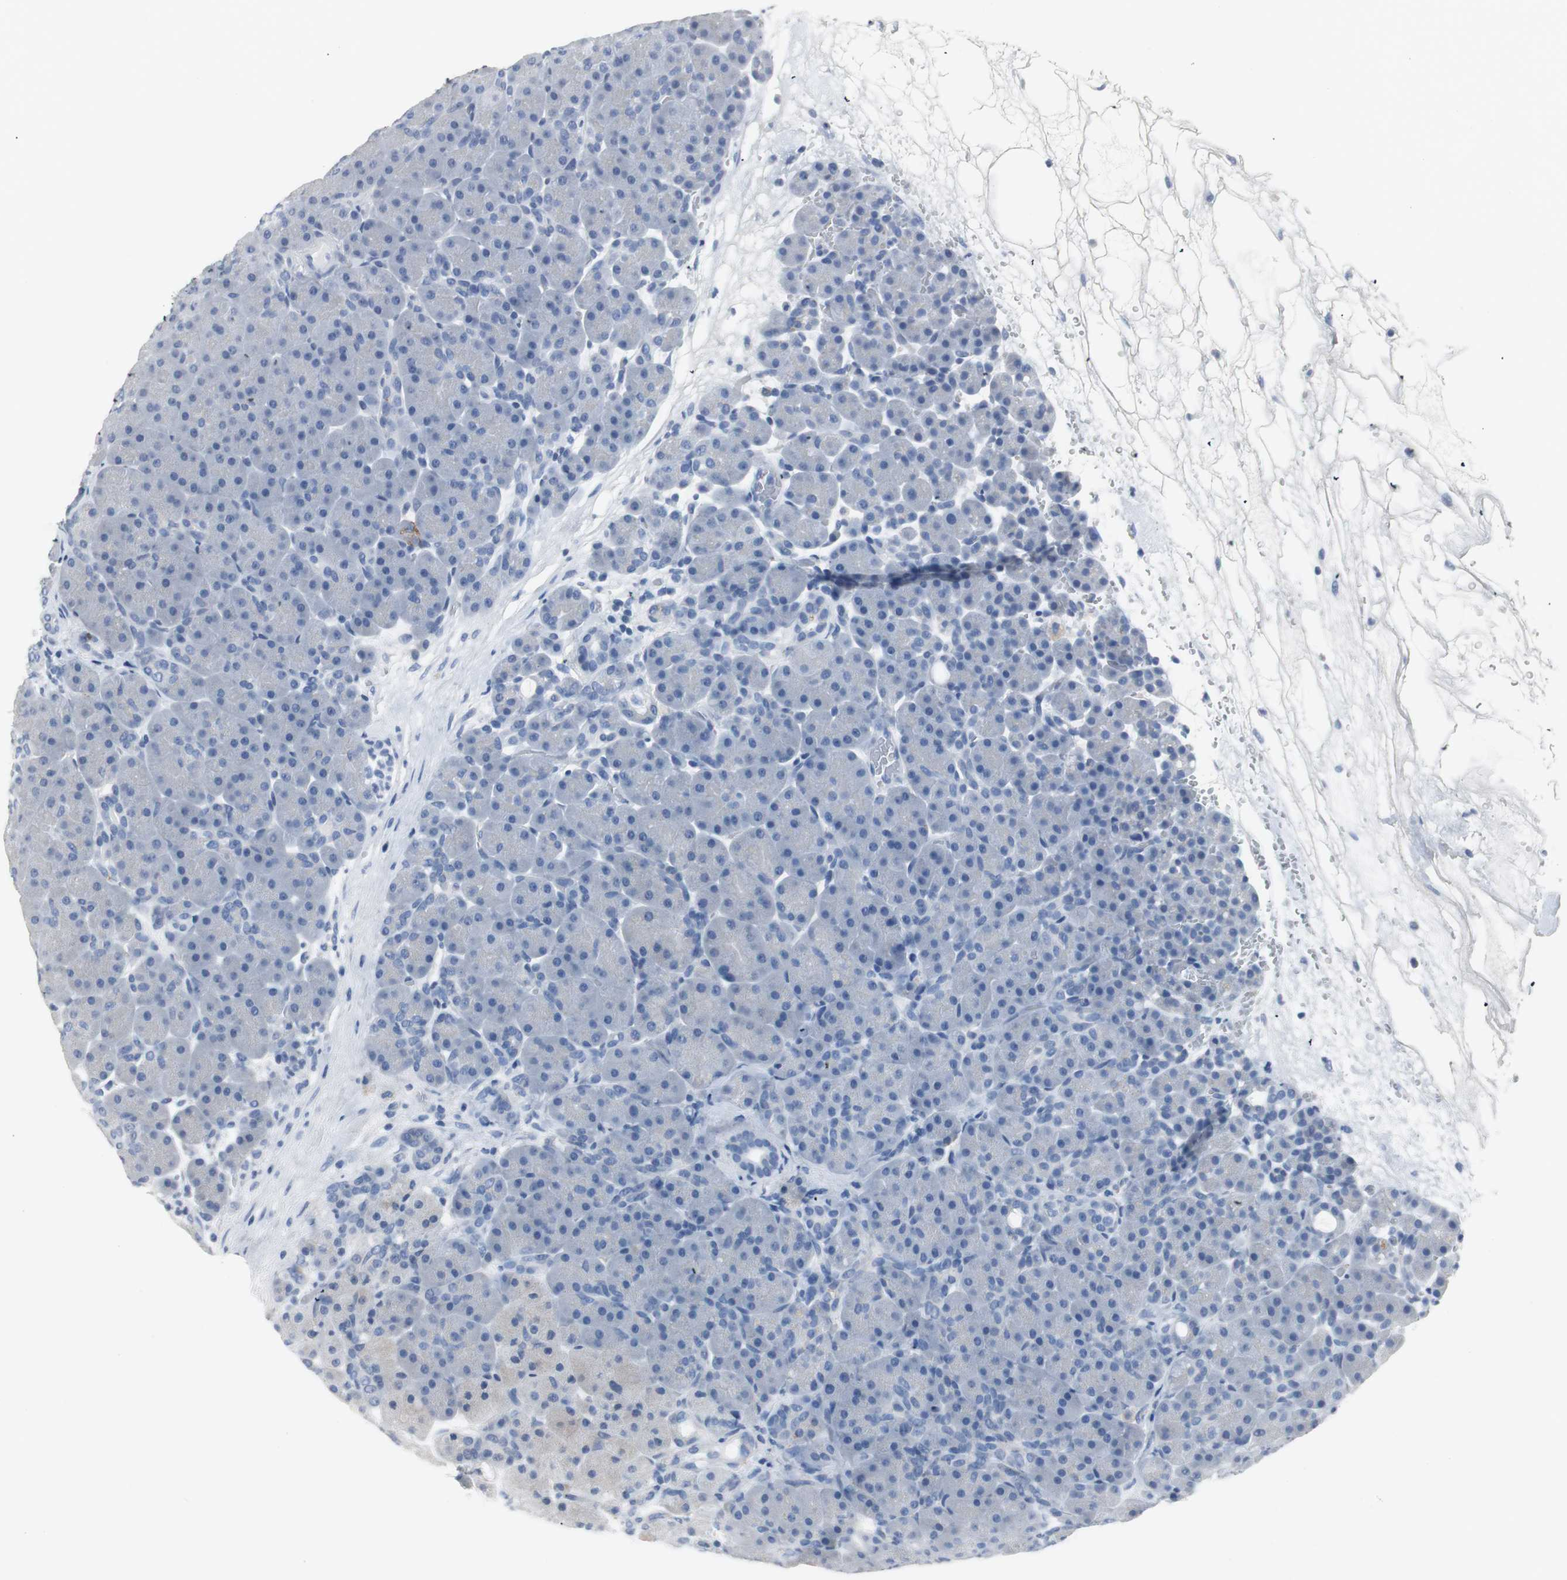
{"staining": {"intensity": "negative", "quantity": "none", "location": "none"}, "tissue": "pancreas", "cell_type": "Exocrine glandular cells", "image_type": "normal", "snomed": [{"axis": "morphology", "description": "Normal tissue, NOS"}, {"axis": "topography", "description": "Pancreas"}], "caption": "Exocrine glandular cells are negative for brown protein staining in unremarkable pancreas. The staining is performed using DAB brown chromogen with nuclei counter-stained in using hematoxylin.", "gene": "LRP2", "patient": {"sex": "male", "age": 66}}